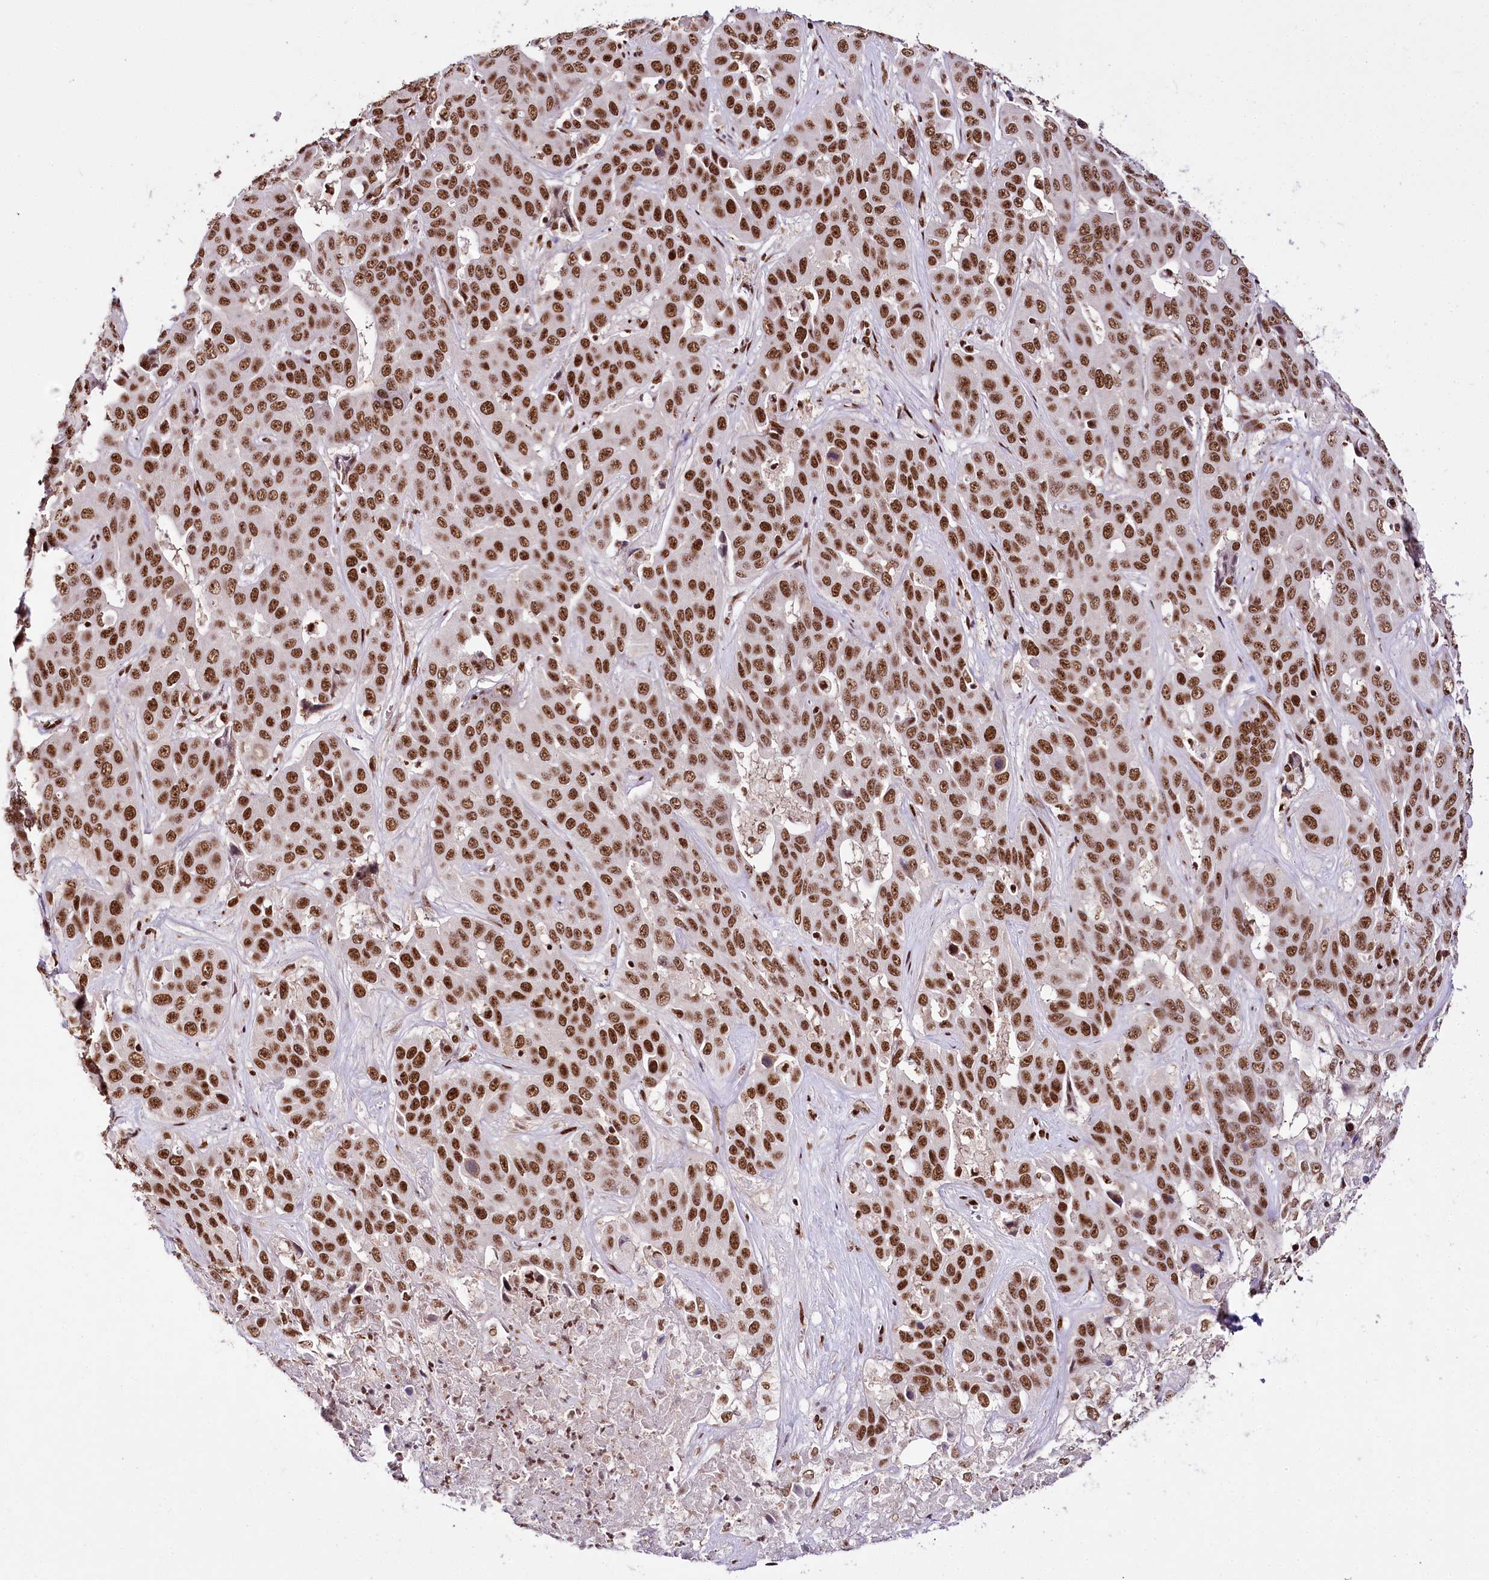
{"staining": {"intensity": "strong", "quantity": ">75%", "location": "nuclear"}, "tissue": "liver cancer", "cell_type": "Tumor cells", "image_type": "cancer", "snomed": [{"axis": "morphology", "description": "Cholangiocarcinoma"}, {"axis": "topography", "description": "Liver"}], "caption": "Human liver cholangiocarcinoma stained with a protein marker exhibits strong staining in tumor cells.", "gene": "SMARCE1", "patient": {"sex": "female", "age": 52}}